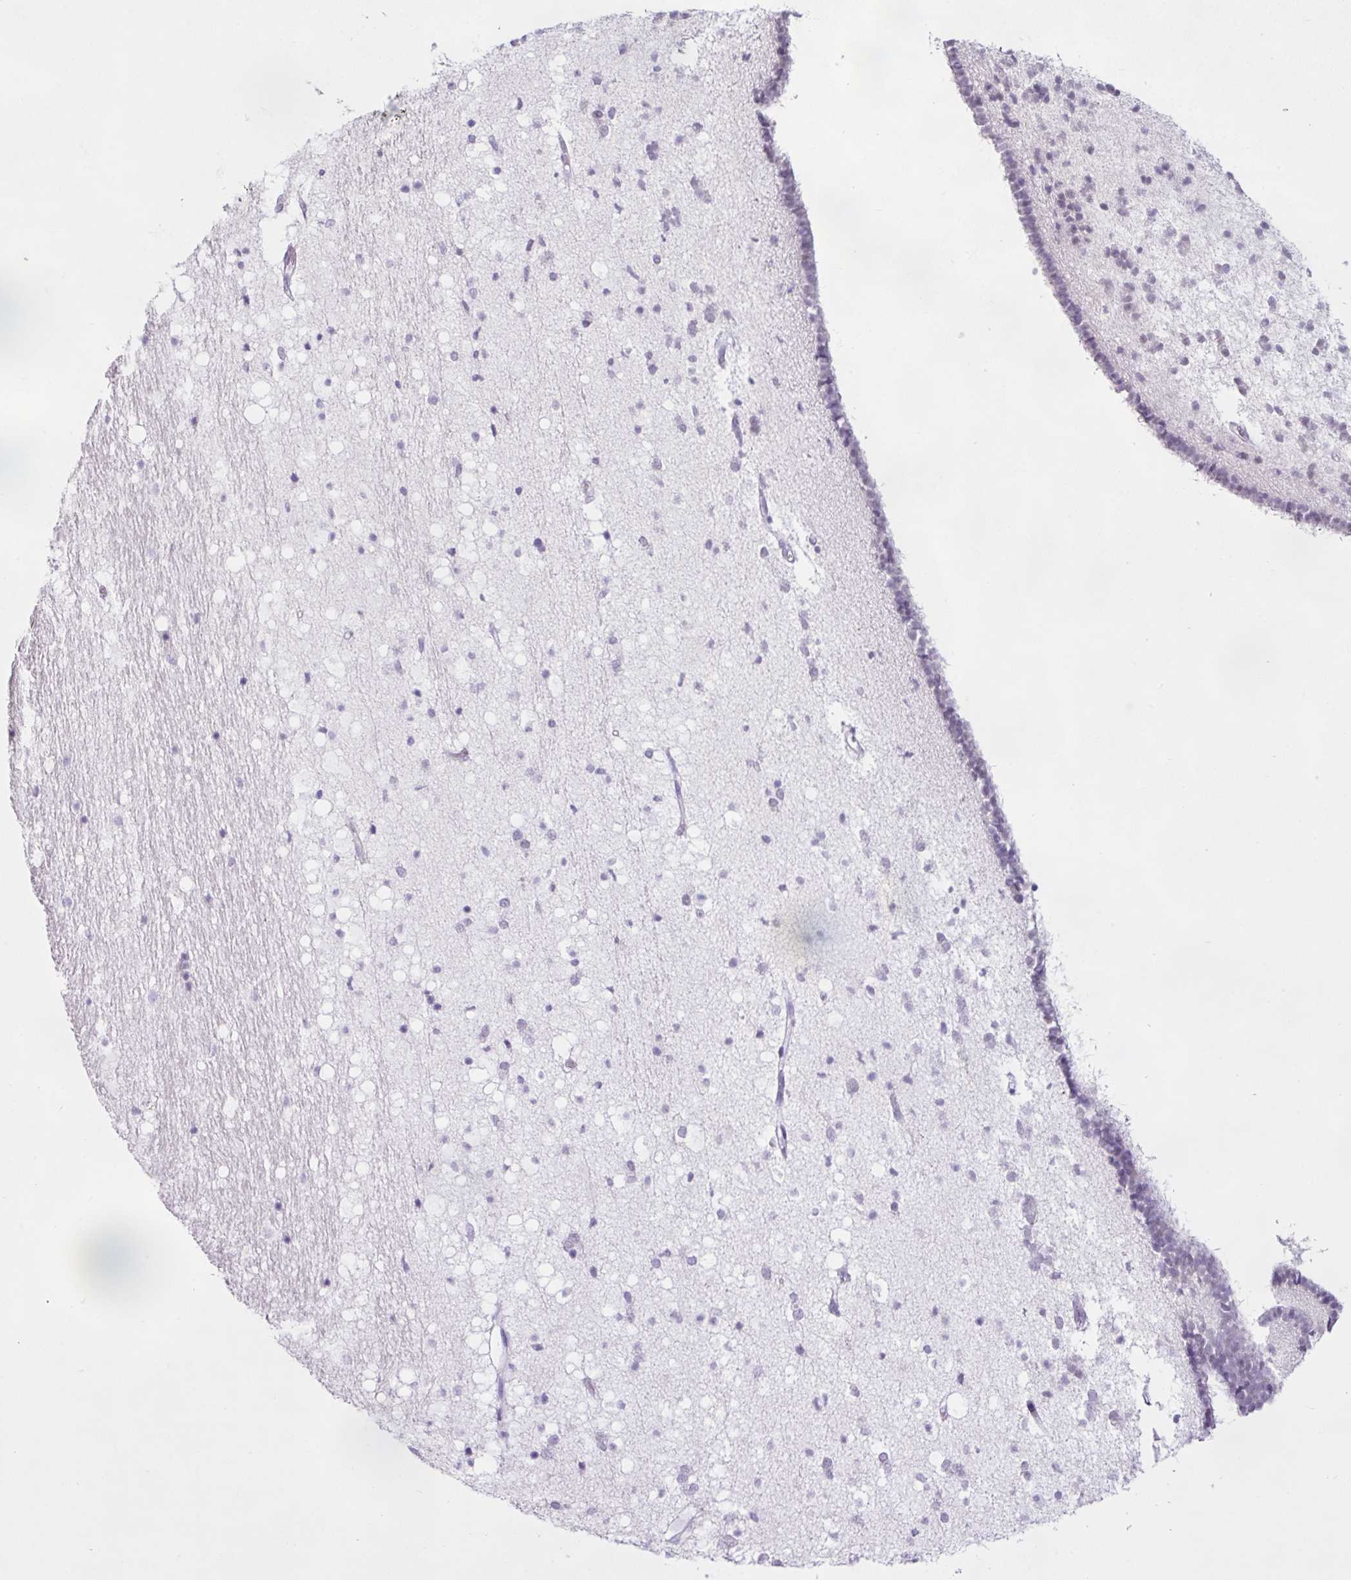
{"staining": {"intensity": "negative", "quantity": "none", "location": "none"}, "tissue": "caudate", "cell_type": "Glial cells", "image_type": "normal", "snomed": [{"axis": "morphology", "description": "Normal tissue, NOS"}, {"axis": "topography", "description": "Lateral ventricle wall"}], "caption": "Immunohistochemistry histopathology image of normal caudate stained for a protein (brown), which exhibits no staining in glial cells.", "gene": "PGR", "patient": {"sex": "male", "age": 37}}